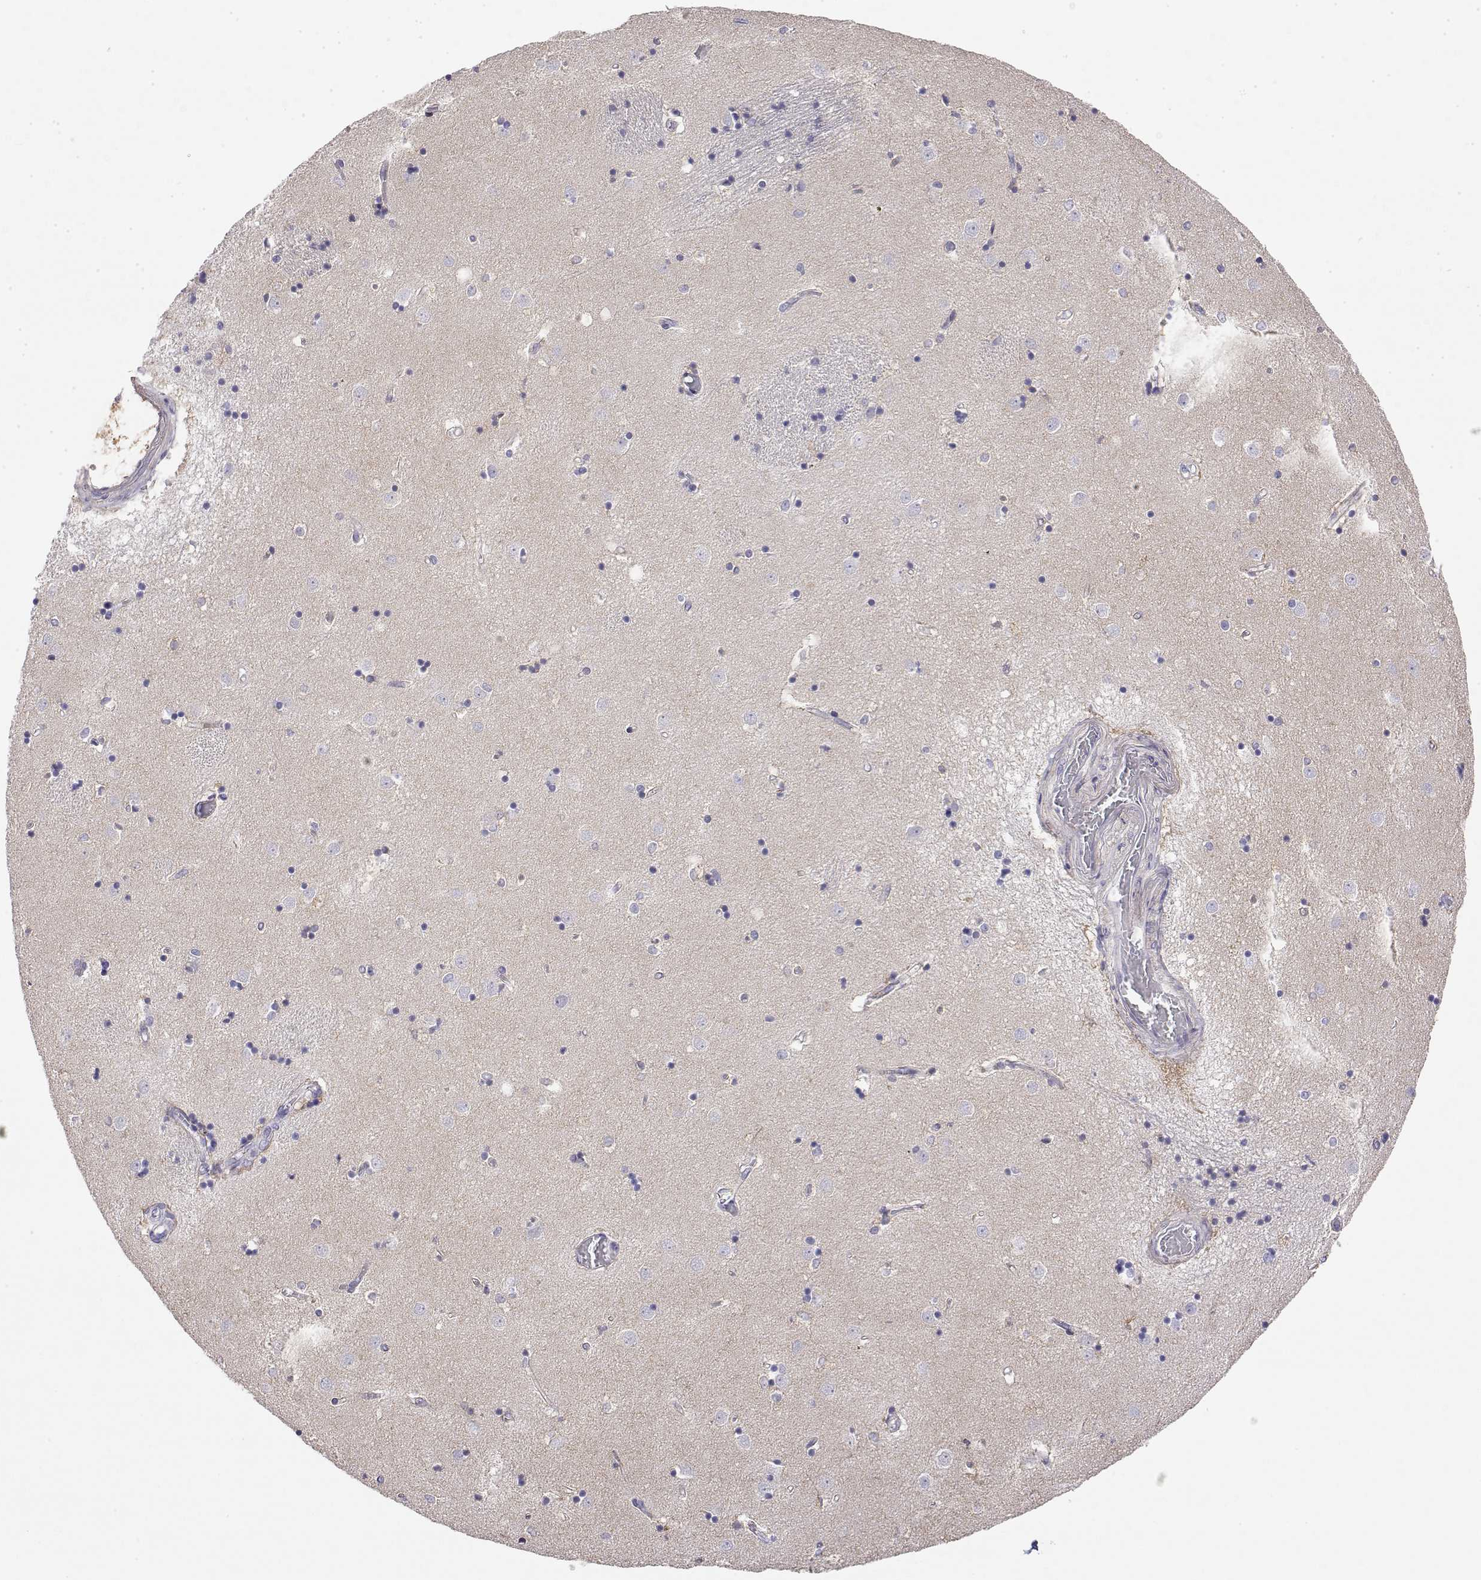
{"staining": {"intensity": "negative", "quantity": "none", "location": "none"}, "tissue": "caudate", "cell_type": "Glial cells", "image_type": "normal", "snomed": [{"axis": "morphology", "description": "Normal tissue, NOS"}, {"axis": "topography", "description": "Lateral ventricle wall"}], "caption": "A high-resolution micrograph shows IHC staining of normal caudate, which shows no significant expression in glial cells.", "gene": "GGACT", "patient": {"sex": "male", "age": 54}}